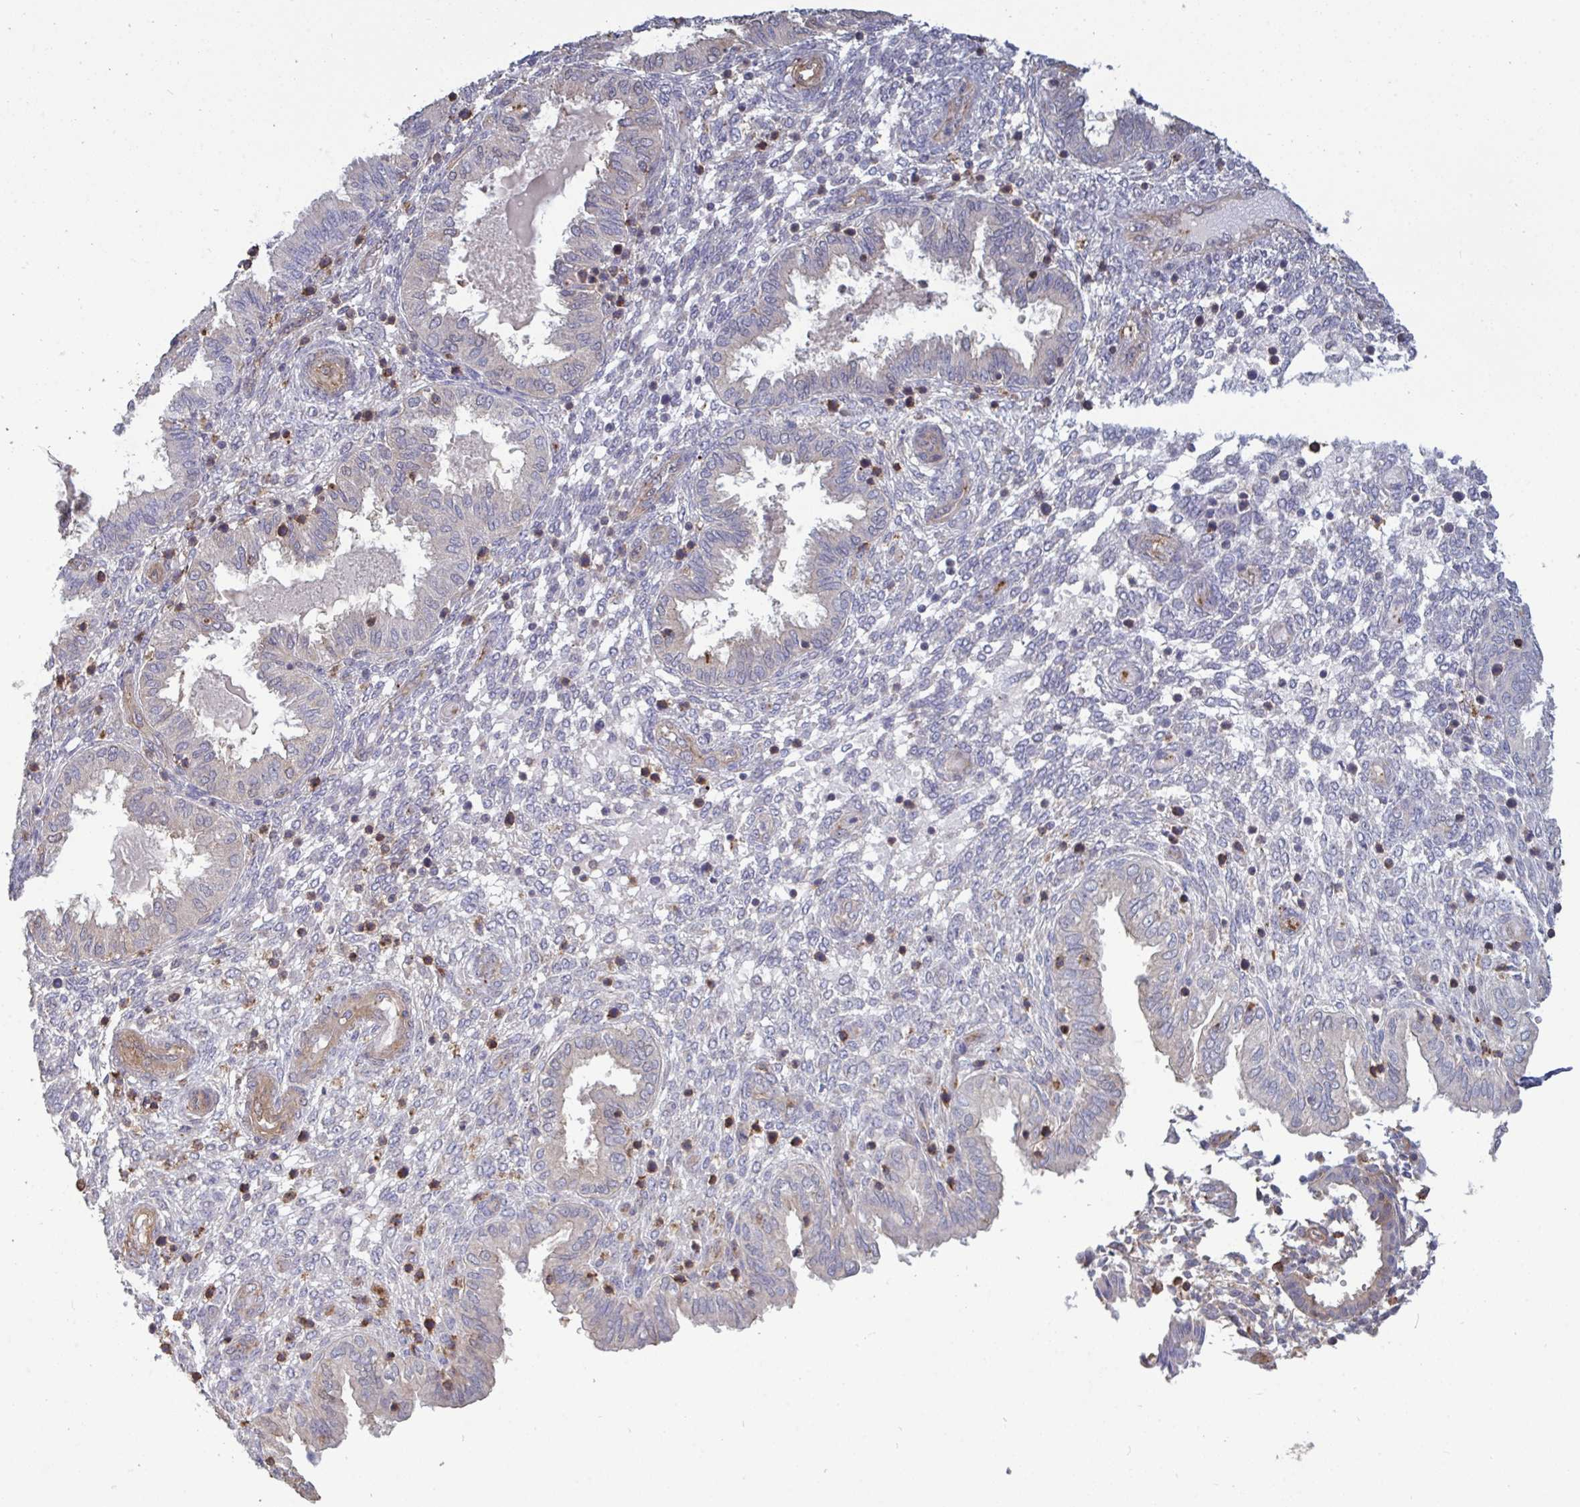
{"staining": {"intensity": "negative", "quantity": "none", "location": "none"}, "tissue": "endometrium", "cell_type": "Cells in endometrial stroma", "image_type": "normal", "snomed": [{"axis": "morphology", "description": "Normal tissue, NOS"}, {"axis": "topography", "description": "Endometrium"}], "caption": "Immunohistochemical staining of benign endometrium reveals no significant expression in cells in endometrial stroma.", "gene": "ISCU", "patient": {"sex": "female", "age": 33}}